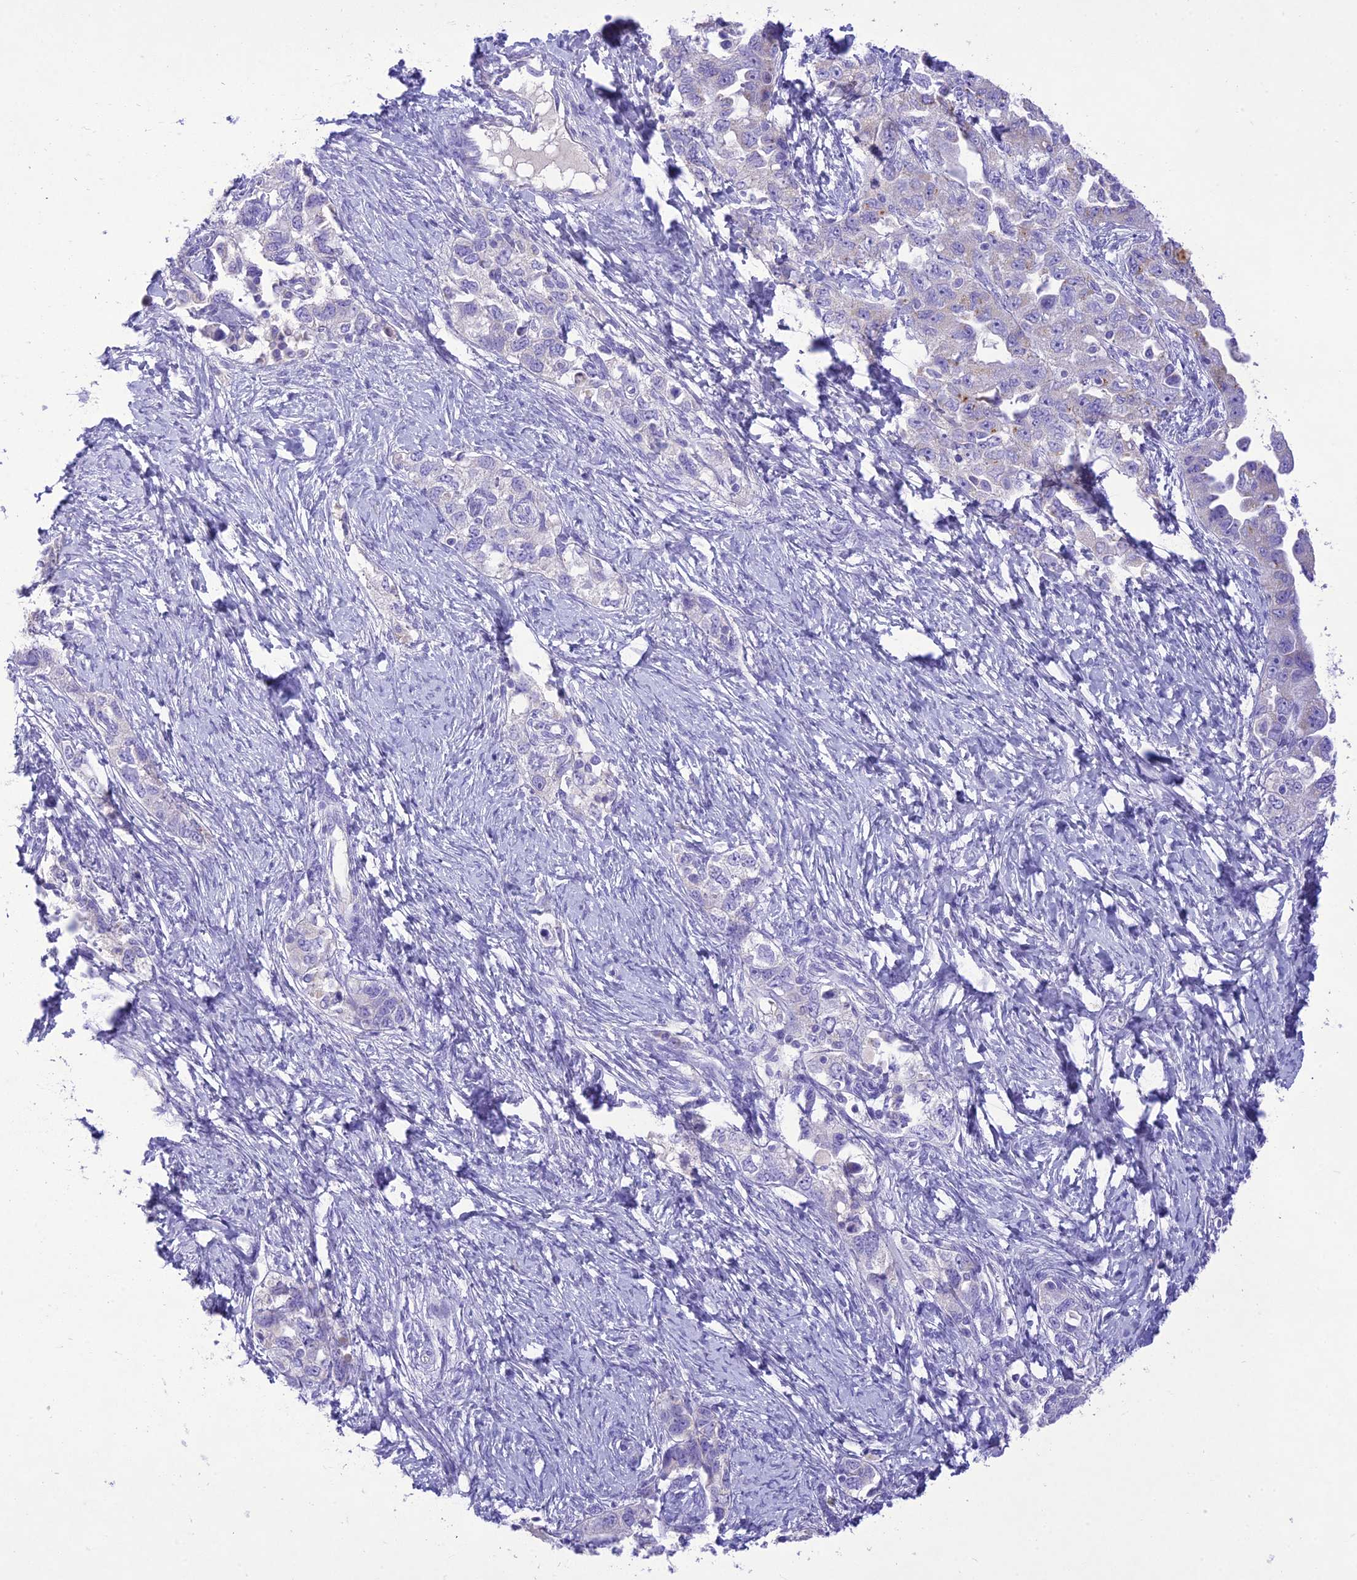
{"staining": {"intensity": "negative", "quantity": "none", "location": "none"}, "tissue": "ovarian cancer", "cell_type": "Tumor cells", "image_type": "cancer", "snomed": [{"axis": "morphology", "description": "Carcinoma, NOS"}, {"axis": "morphology", "description": "Cystadenocarcinoma, serous, NOS"}, {"axis": "topography", "description": "Ovary"}], "caption": "Ovarian cancer (carcinoma) was stained to show a protein in brown. There is no significant staining in tumor cells.", "gene": "SLC13A5", "patient": {"sex": "female", "age": 69}}